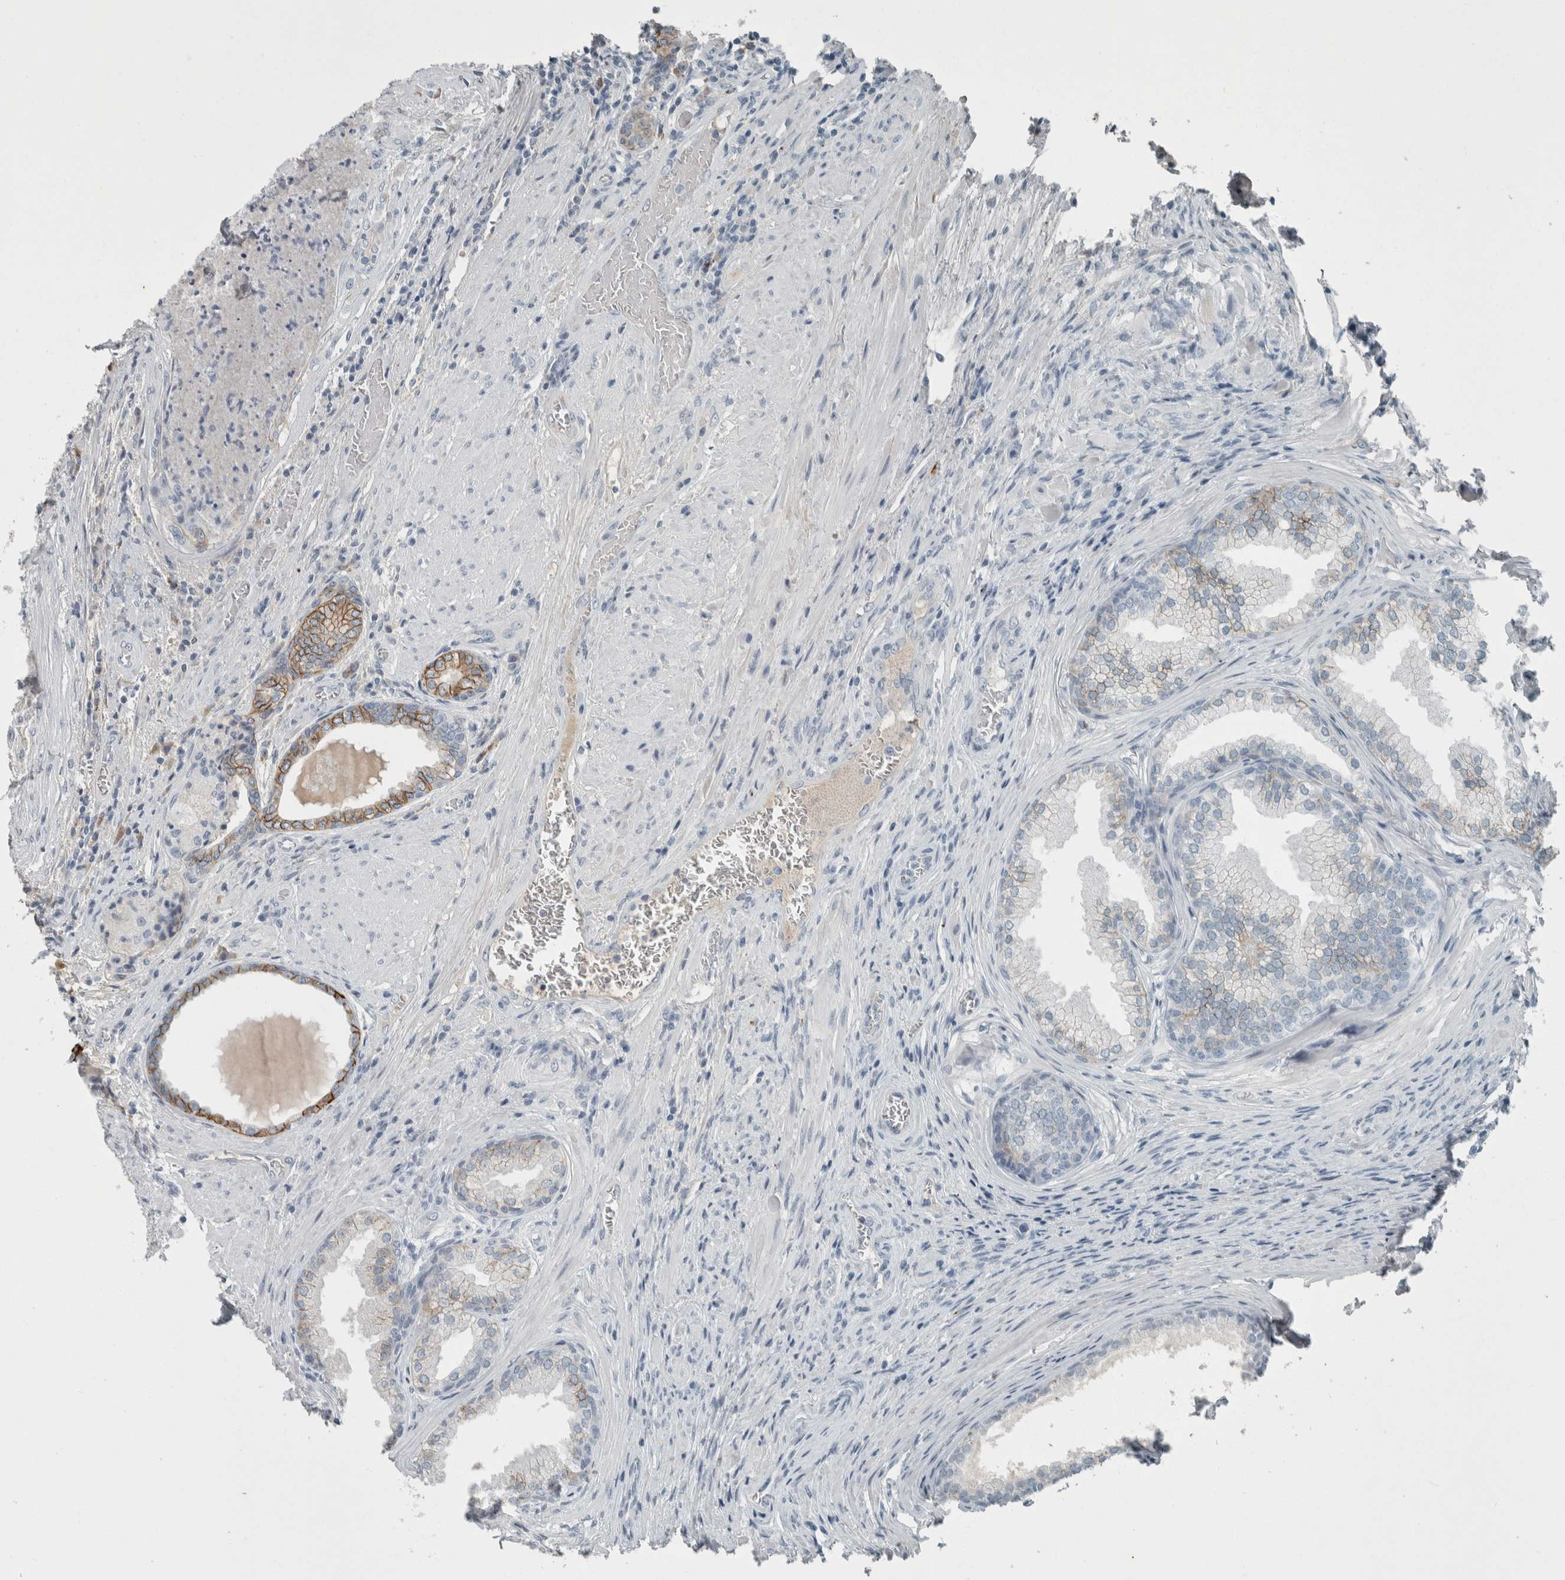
{"staining": {"intensity": "moderate", "quantity": "<25%", "location": "cytoplasmic/membranous"}, "tissue": "prostate", "cell_type": "Glandular cells", "image_type": "normal", "snomed": [{"axis": "morphology", "description": "Normal tissue, NOS"}, {"axis": "topography", "description": "Prostate"}], "caption": "Brown immunohistochemical staining in benign prostate demonstrates moderate cytoplasmic/membranous expression in about <25% of glandular cells. The staining was performed using DAB (3,3'-diaminobenzidine), with brown indicating positive protein expression. Nuclei are stained blue with hematoxylin.", "gene": "CHL1", "patient": {"sex": "male", "age": 76}}